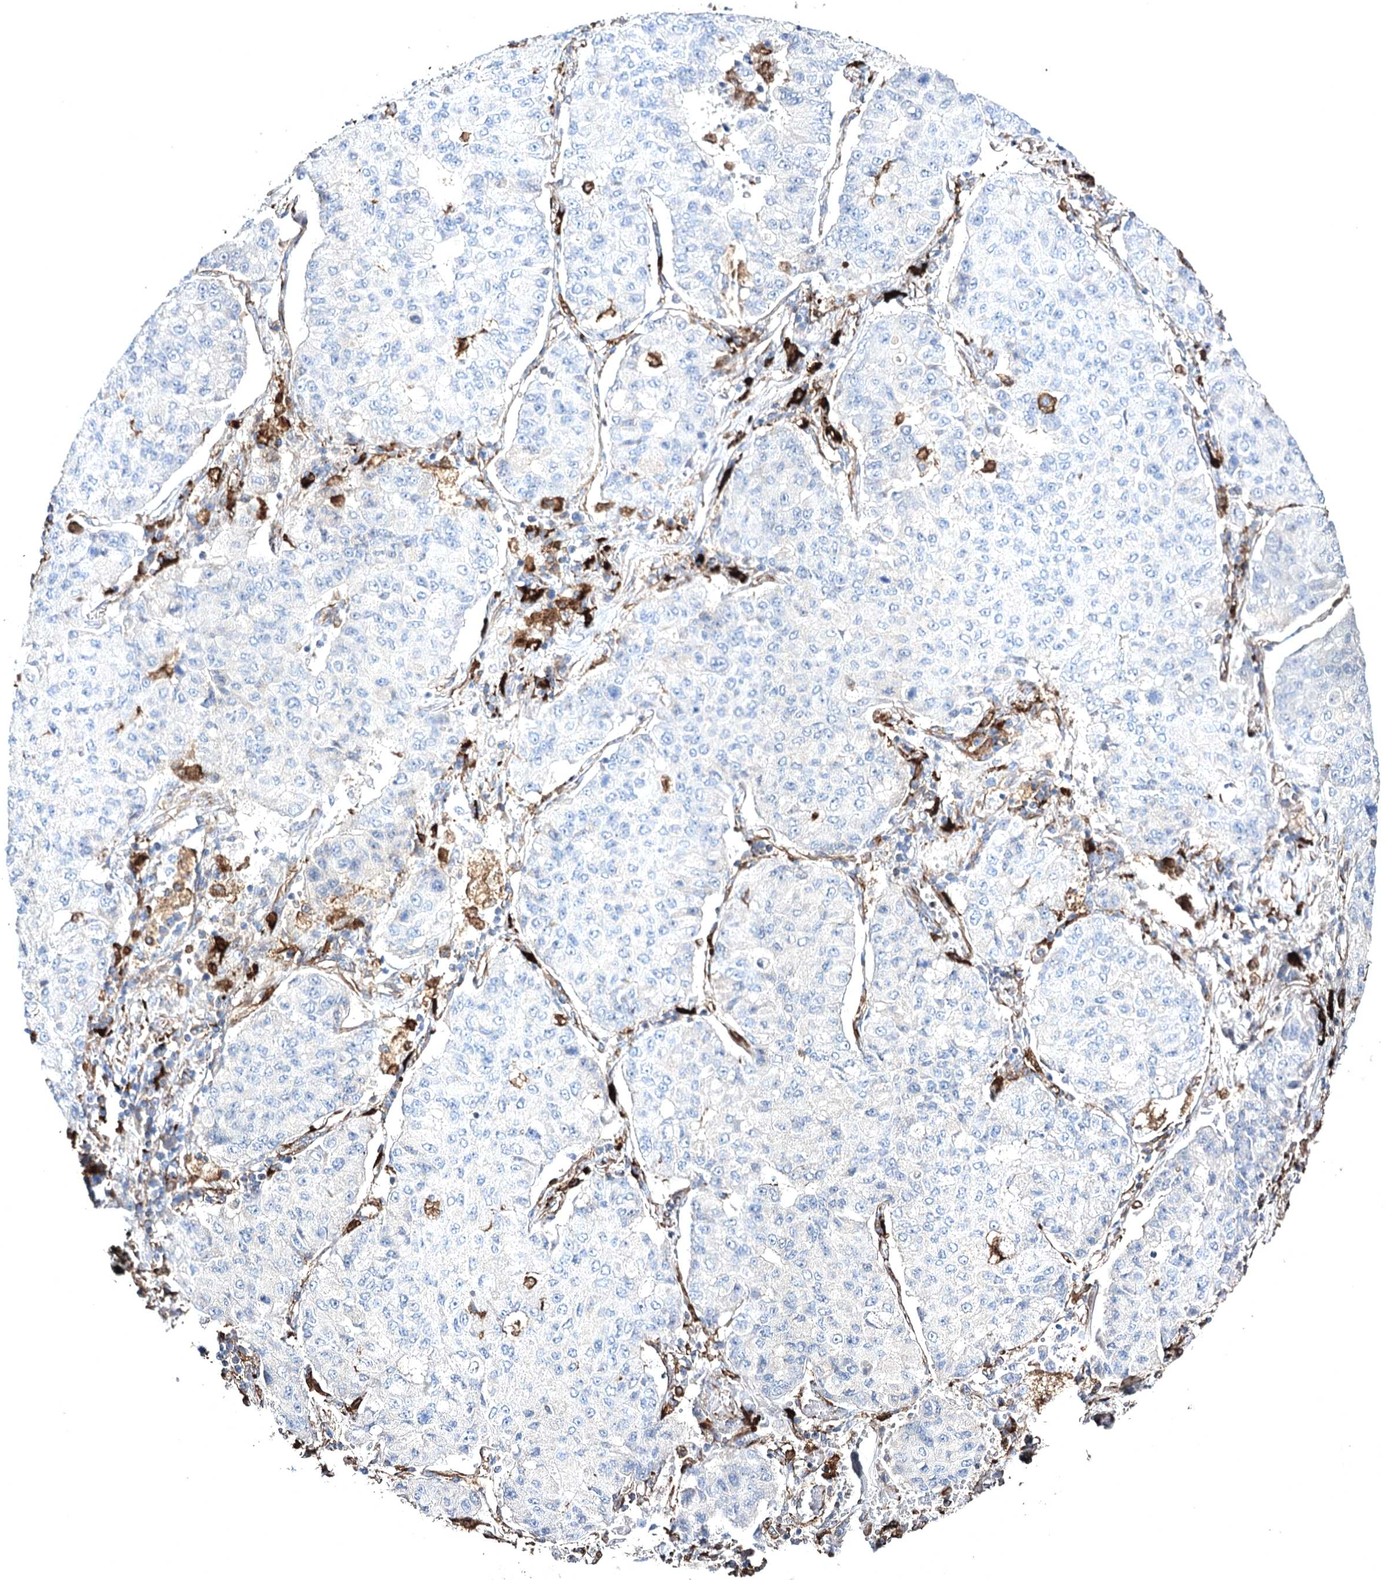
{"staining": {"intensity": "negative", "quantity": "none", "location": "none"}, "tissue": "lung cancer", "cell_type": "Tumor cells", "image_type": "cancer", "snomed": [{"axis": "morphology", "description": "Squamous cell carcinoma, NOS"}, {"axis": "topography", "description": "Lung"}], "caption": "IHC of lung squamous cell carcinoma shows no staining in tumor cells. The staining is performed using DAB brown chromogen with nuclei counter-stained in using hematoxylin.", "gene": "CLEC4M", "patient": {"sex": "male", "age": 74}}